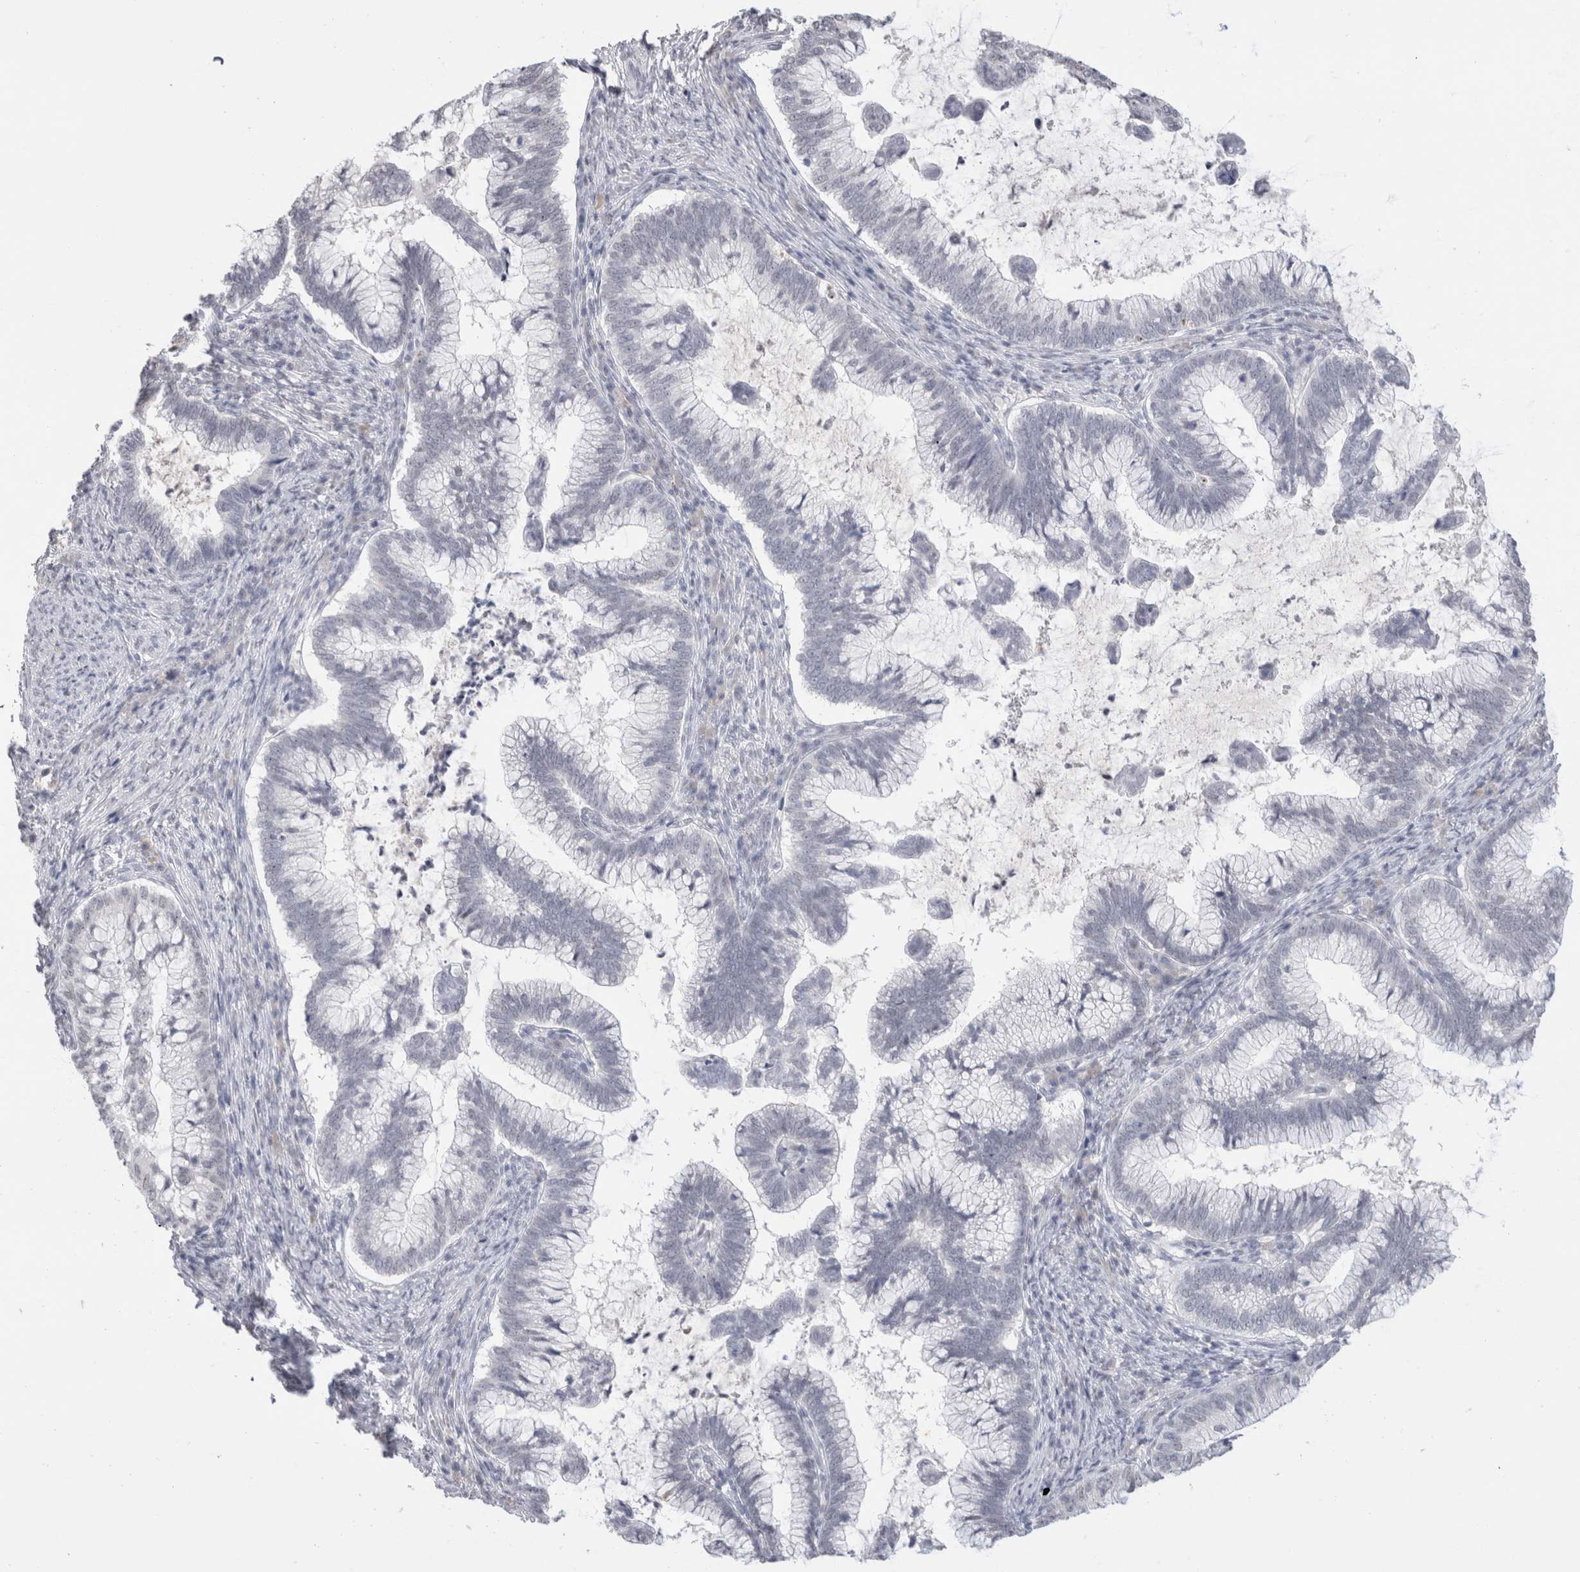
{"staining": {"intensity": "negative", "quantity": "none", "location": "none"}, "tissue": "cervical cancer", "cell_type": "Tumor cells", "image_type": "cancer", "snomed": [{"axis": "morphology", "description": "Adenocarcinoma, NOS"}, {"axis": "topography", "description": "Cervix"}], "caption": "Human cervical adenocarcinoma stained for a protein using IHC displays no expression in tumor cells.", "gene": "CADM3", "patient": {"sex": "female", "age": 36}}